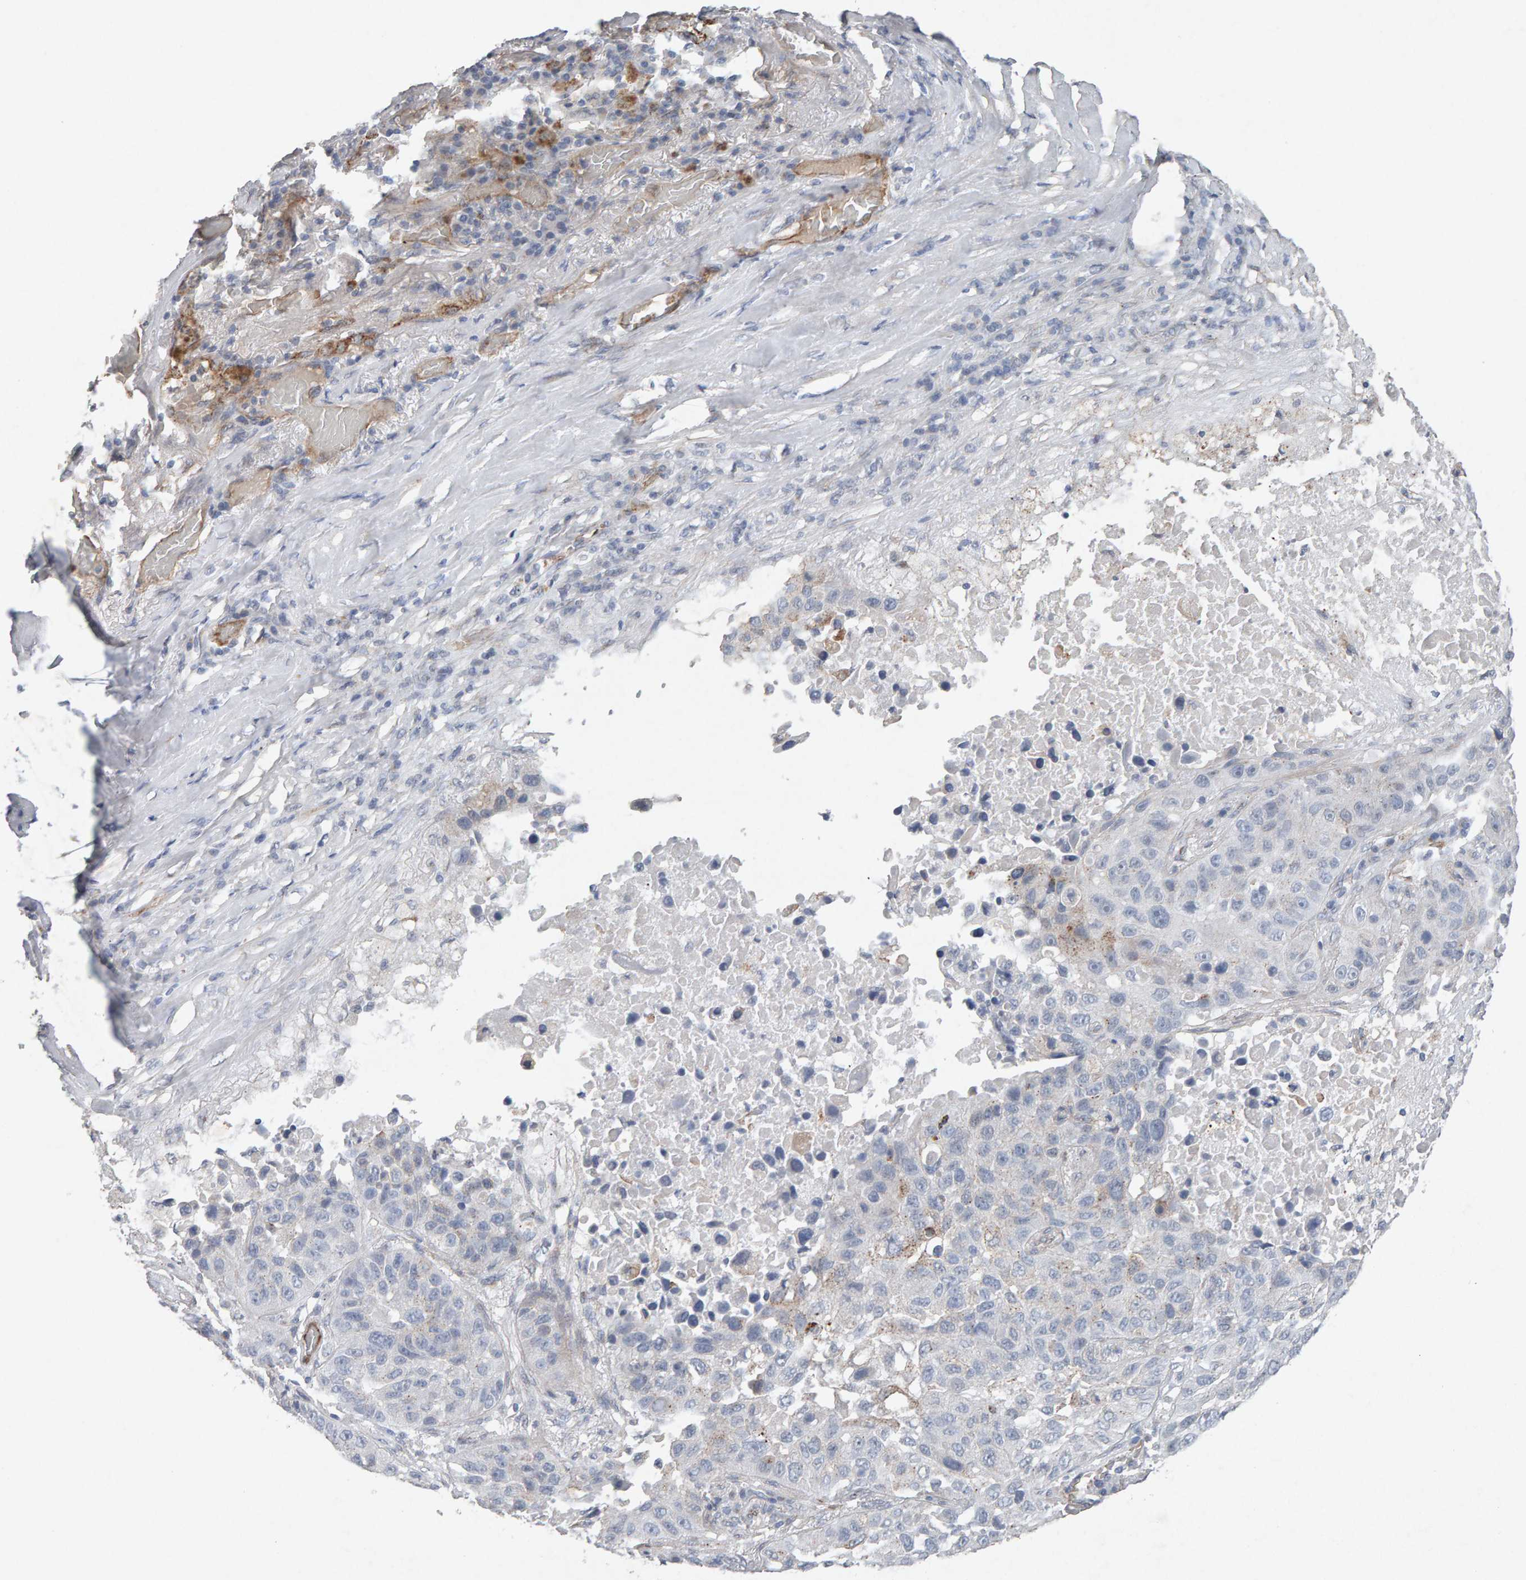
{"staining": {"intensity": "negative", "quantity": "none", "location": "none"}, "tissue": "lung cancer", "cell_type": "Tumor cells", "image_type": "cancer", "snomed": [{"axis": "morphology", "description": "Squamous cell carcinoma, NOS"}, {"axis": "topography", "description": "Lung"}], "caption": "Micrograph shows no significant protein expression in tumor cells of lung cancer.", "gene": "PTPRM", "patient": {"sex": "male", "age": 57}}